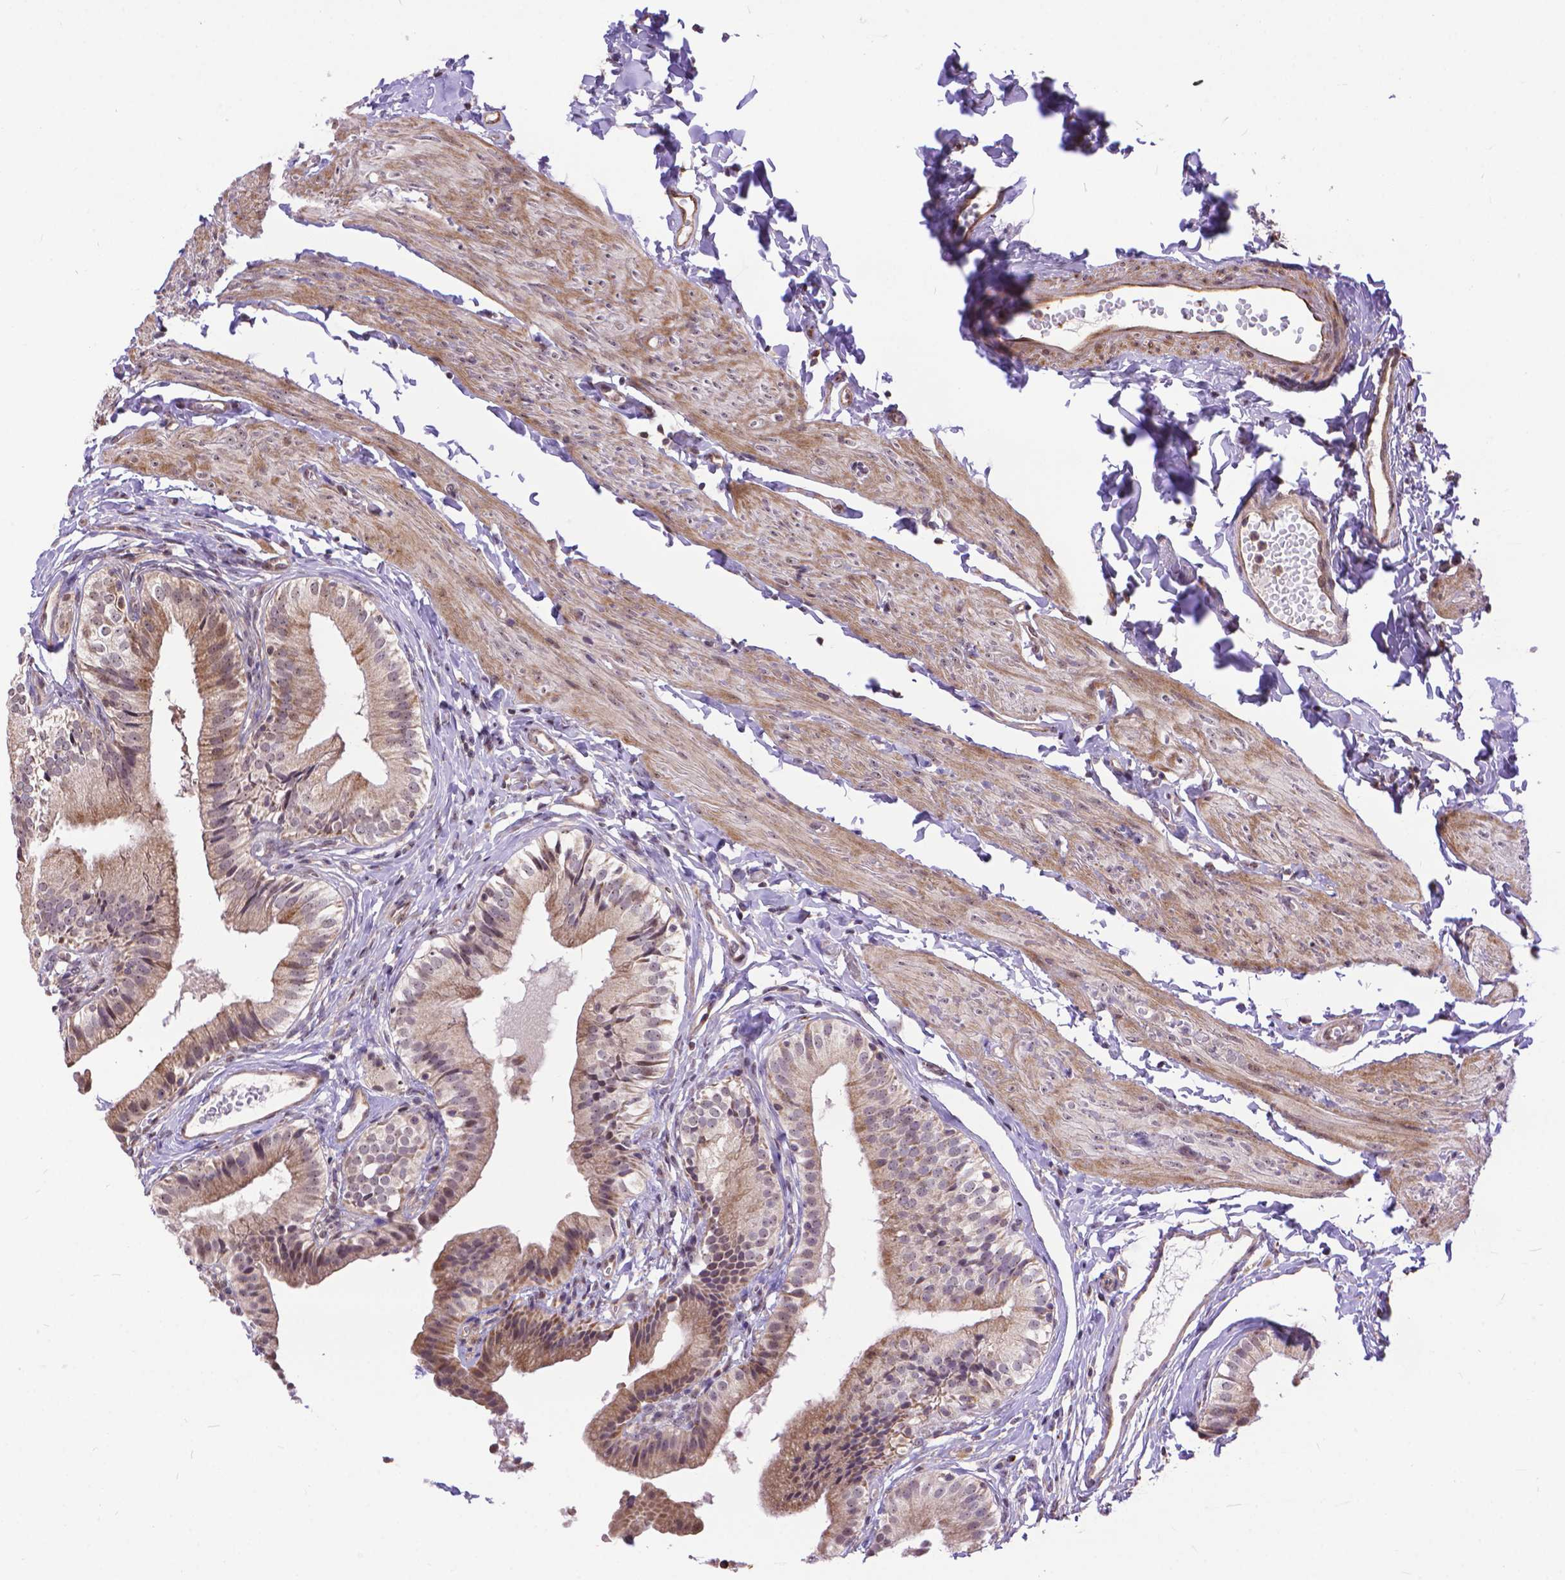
{"staining": {"intensity": "moderate", "quantity": "<25%", "location": "nuclear"}, "tissue": "gallbladder", "cell_type": "Glandular cells", "image_type": "normal", "snomed": [{"axis": "morphology", "description": "Normal tissue, NOS"}, {"axis": "topography", "description": "Gallbladder"}], "caption": "Immunohistochemical staining of normal human gallbladder demonstrates moderate nuclear protein expression in approximately <25% of glandular cells. (IHC, brightfield microscopy, high magnification).", "gene": "TMEM135", "patient": {"sex": "female", "age": 47}}